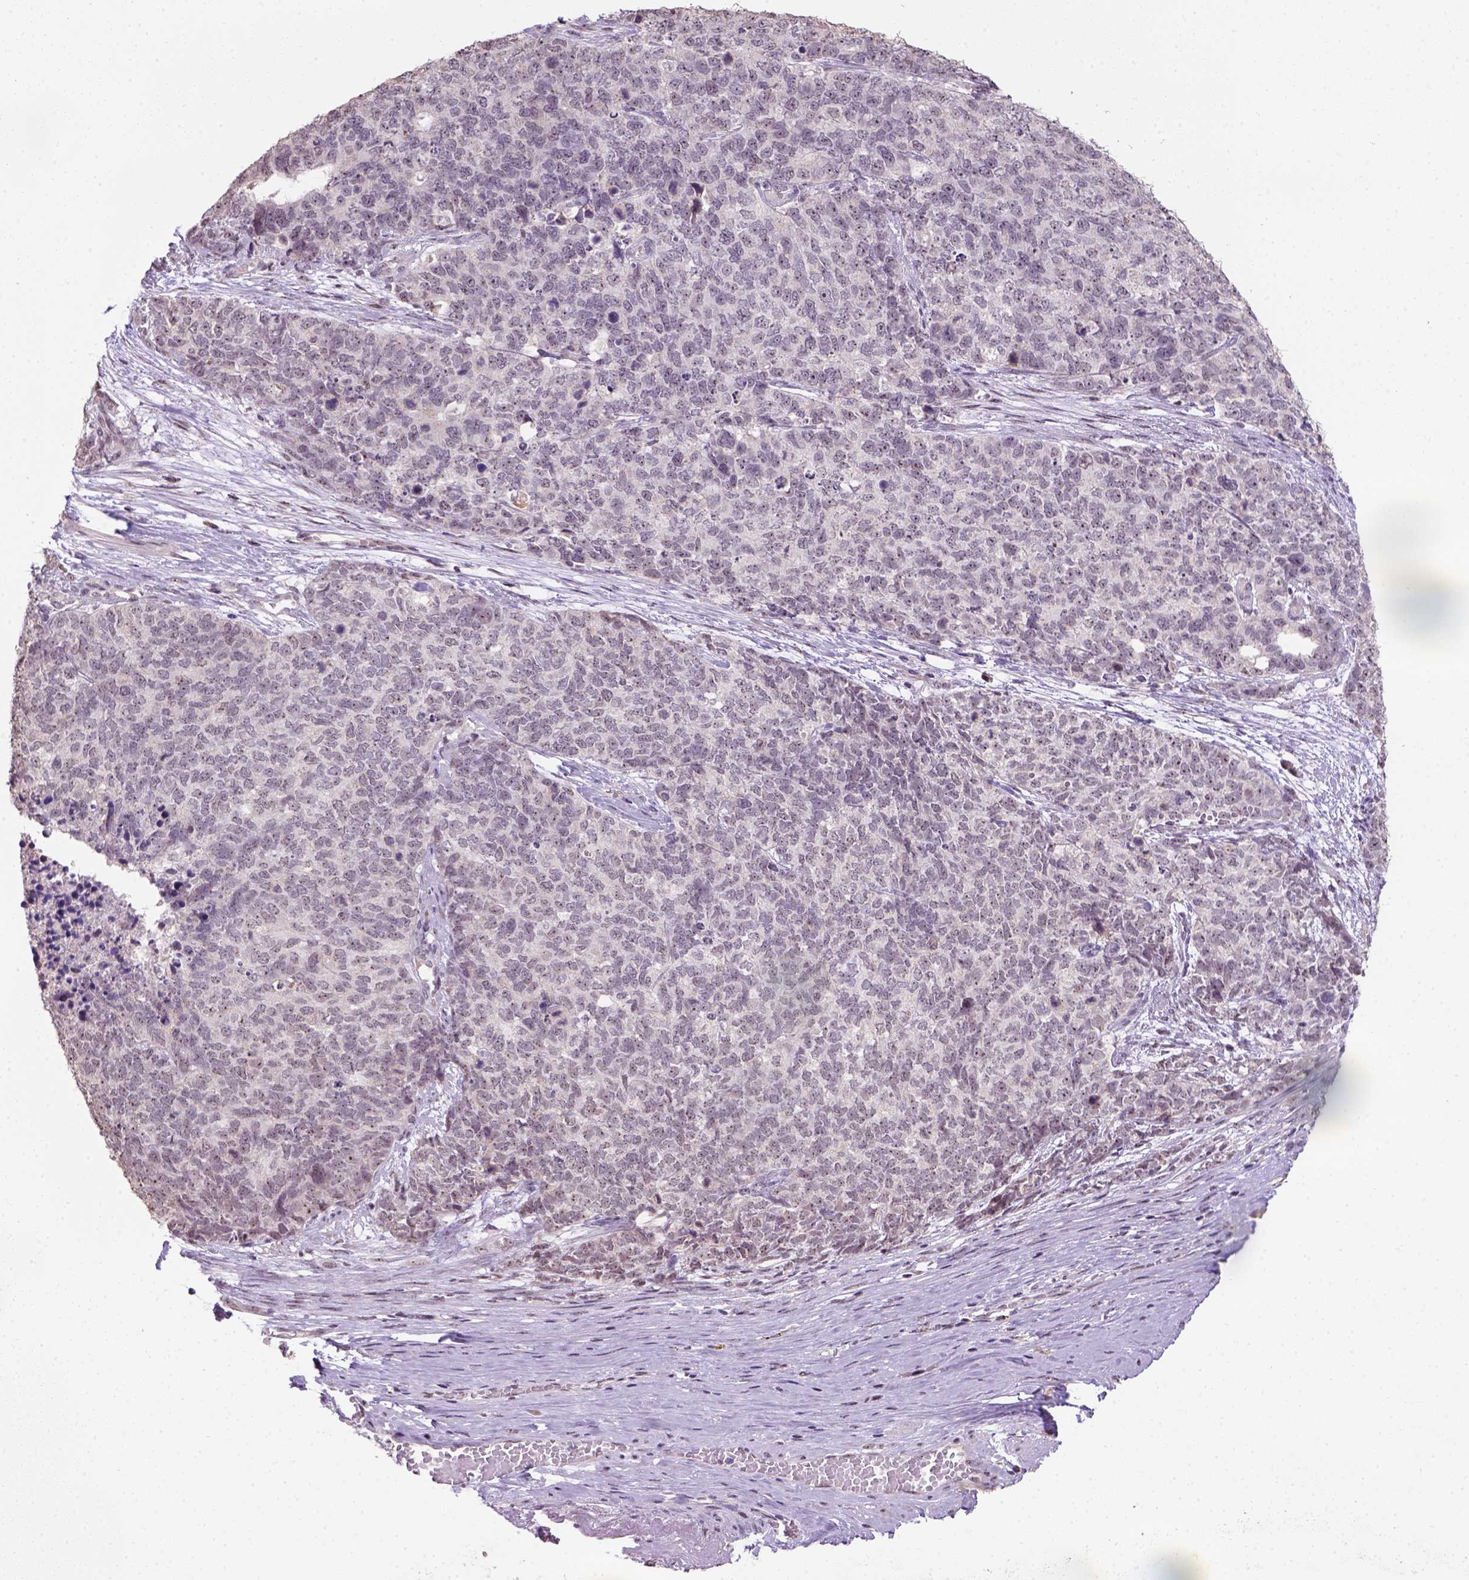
{"staining": {"intensity": "moderate", "quantity": "25%-75%", "location": "nuclear"}, "tissue": "cervical cancer", "cell_type": "Tumor cells", "image_type": "cancer", "snomed": [{"axis": "morphology", "description": "Squamous cell carcinoma, NOS"}, {"axis": "topography", "description": "Cervix"}], "caption": "This is a photomicrograph of immunohistochemistry staining of squamous cell carcinoma (cervical), which shows moderate positivity in the nuclear of tumor cells.", "gene": "DDX50", "patient": {"sex": "female", "age": 63}}